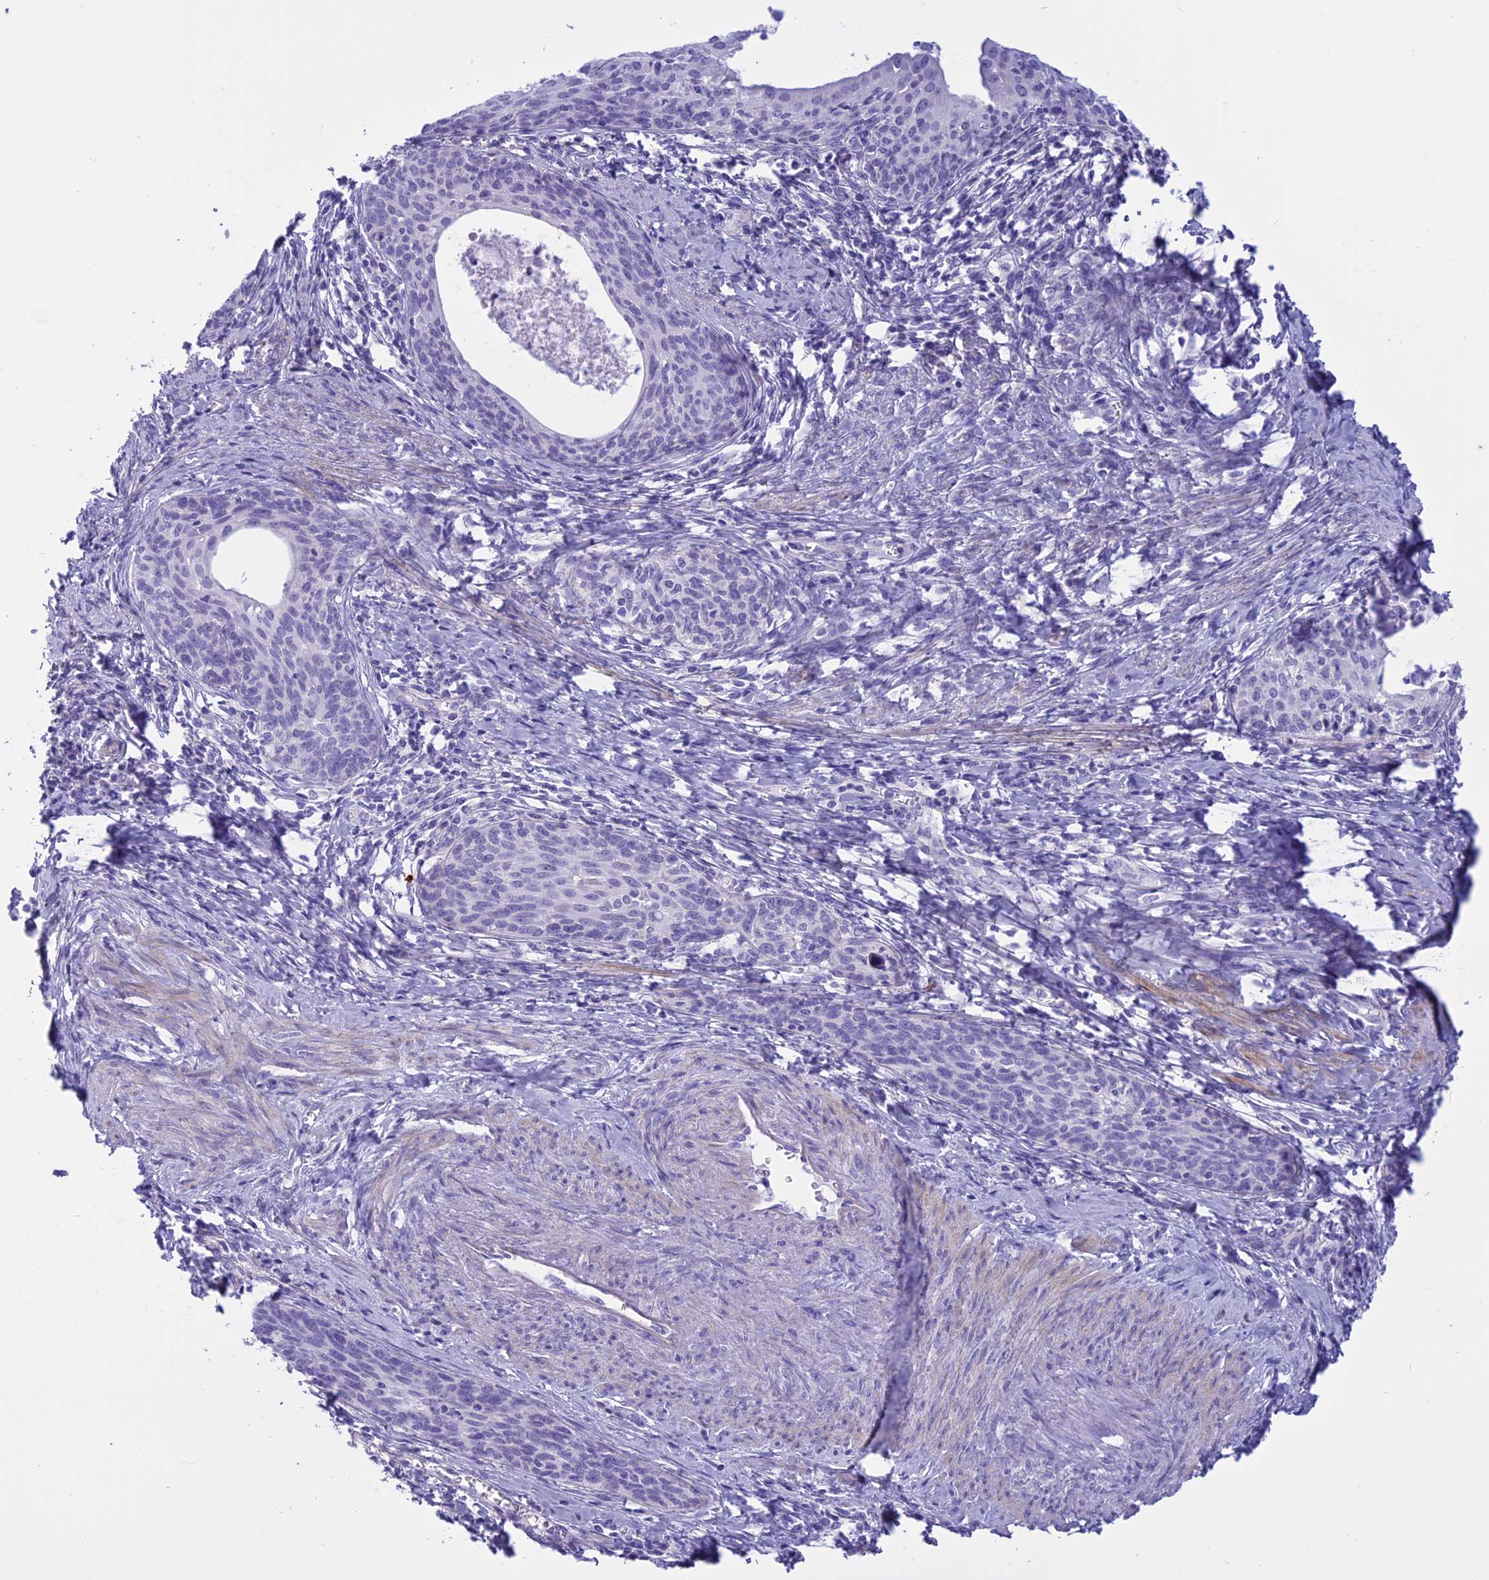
{"staining": {"intensity": "negative", "quantity": "none", "location": "none"}, "tissue": "cervical cancer", "cell_type": "Tumor cells", "image_type": "cancer", "snomed": [{"axis": "morphology", "description": "Squamous cell carcinoma, NOS"}, {"axis": "topography", "description": "Cervix"}], "caption": "This is a micrograph of IHC staining of cervical cancer (squamous cell carcinoma), which shows no staining in tumor cells.", "gene": "SPHKAP", "patient": {"sex": "female", "age": 52}}